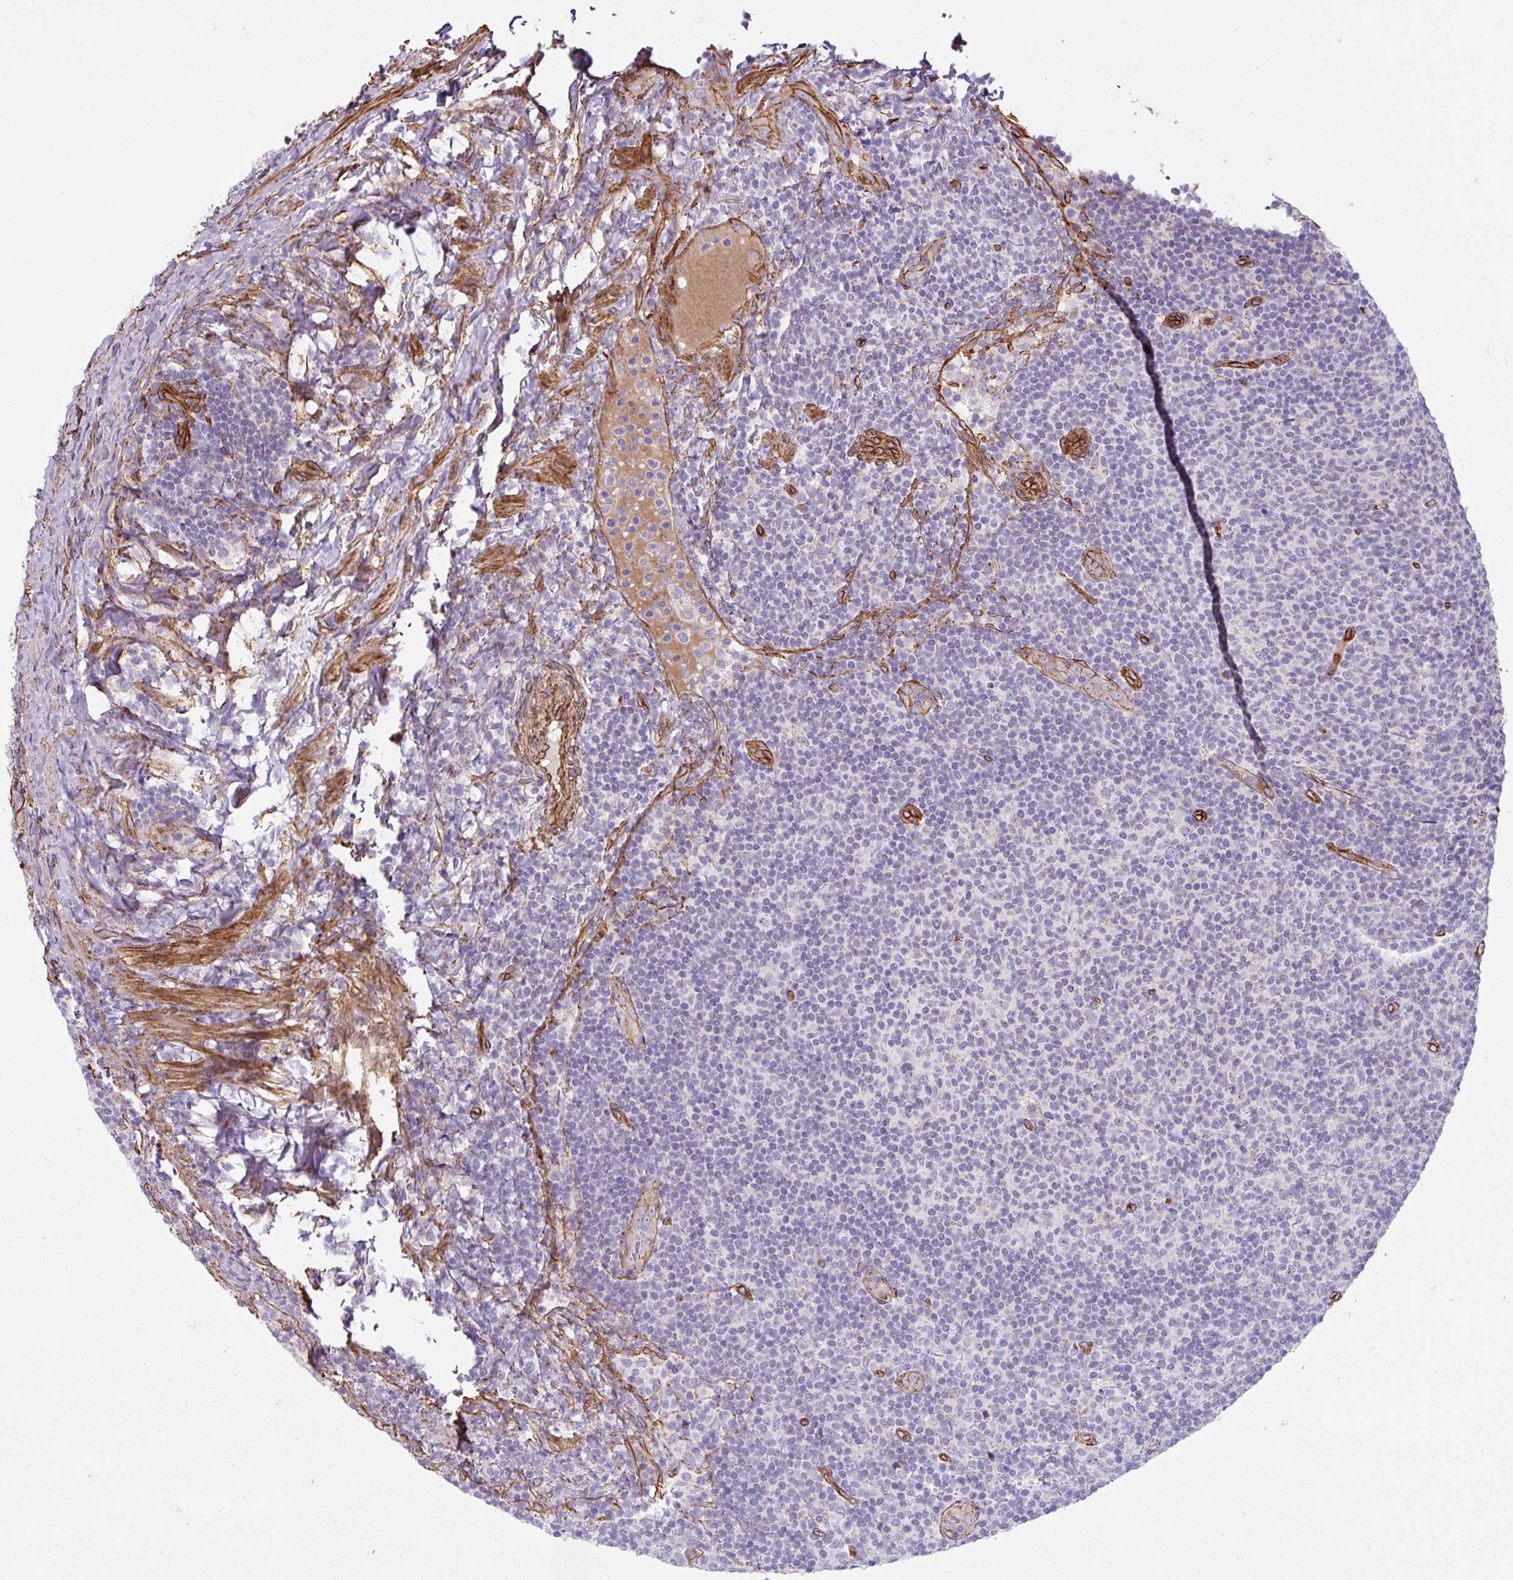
{"staining": {"intensity": "negative", "quantity": "none", "location": "none"}, "tissue": "lymphoma", "cell_type": "Tumor cells", "image_type": "cancer", "snomed": [{"axis": "morphology", "description": "Malignant lymphoma, non-Hodgkin's type, Low grade"}, {"axis": "topography", "description": "Lymph node"}], "caption": "Tumor cells show no significant protein positivity in malignant lymphoma, non-Hodgkin's type (low-grade). The staining was performed using DAB to visualize the protein expression in brown, while the nuclei were stained in blue with hematoxylin (Magnification: 20x).", "gene": "ANKUB1", "patient": {"sex": "male", "age": 66}}